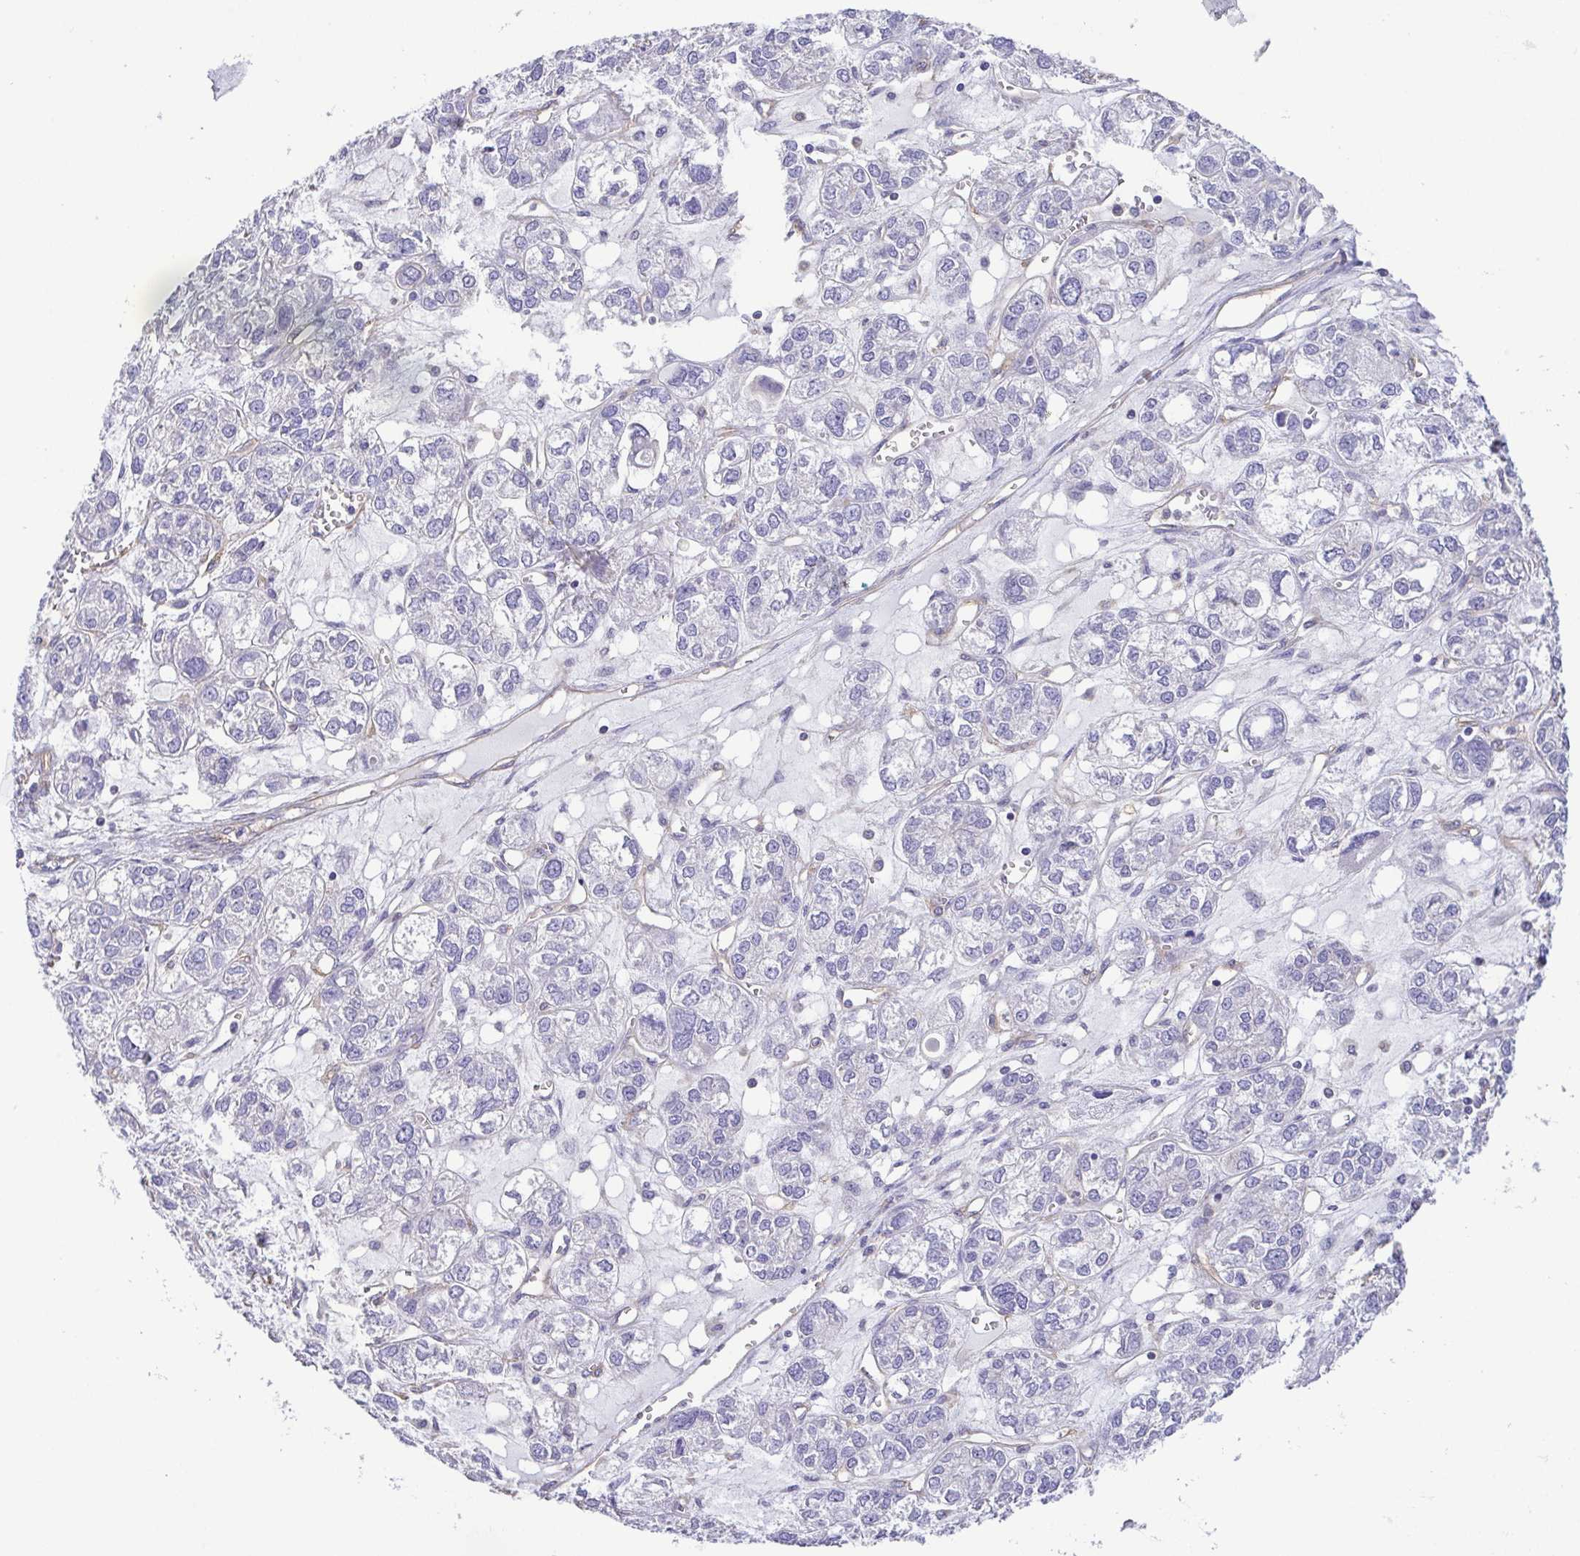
{"staining": {"intensity": "negative", "quantity": "none", "location": "none"}, "tissue": "ovarian cancer", "cell_type": "Tumor cells", "image_type": "cancer", "snomed": [{"axis": "morphology", "description": "Carcinoma, endometroid"}, {"axis": "topography", "description": "Ovary"}], "caption": "Immunohistochemistry histopathology image of human ovarian cancer stained for a protein (brown), which reveals no expression in tumor cells.", "gene": "MYL6", "patient": {"sex": "female", "age": 64}}